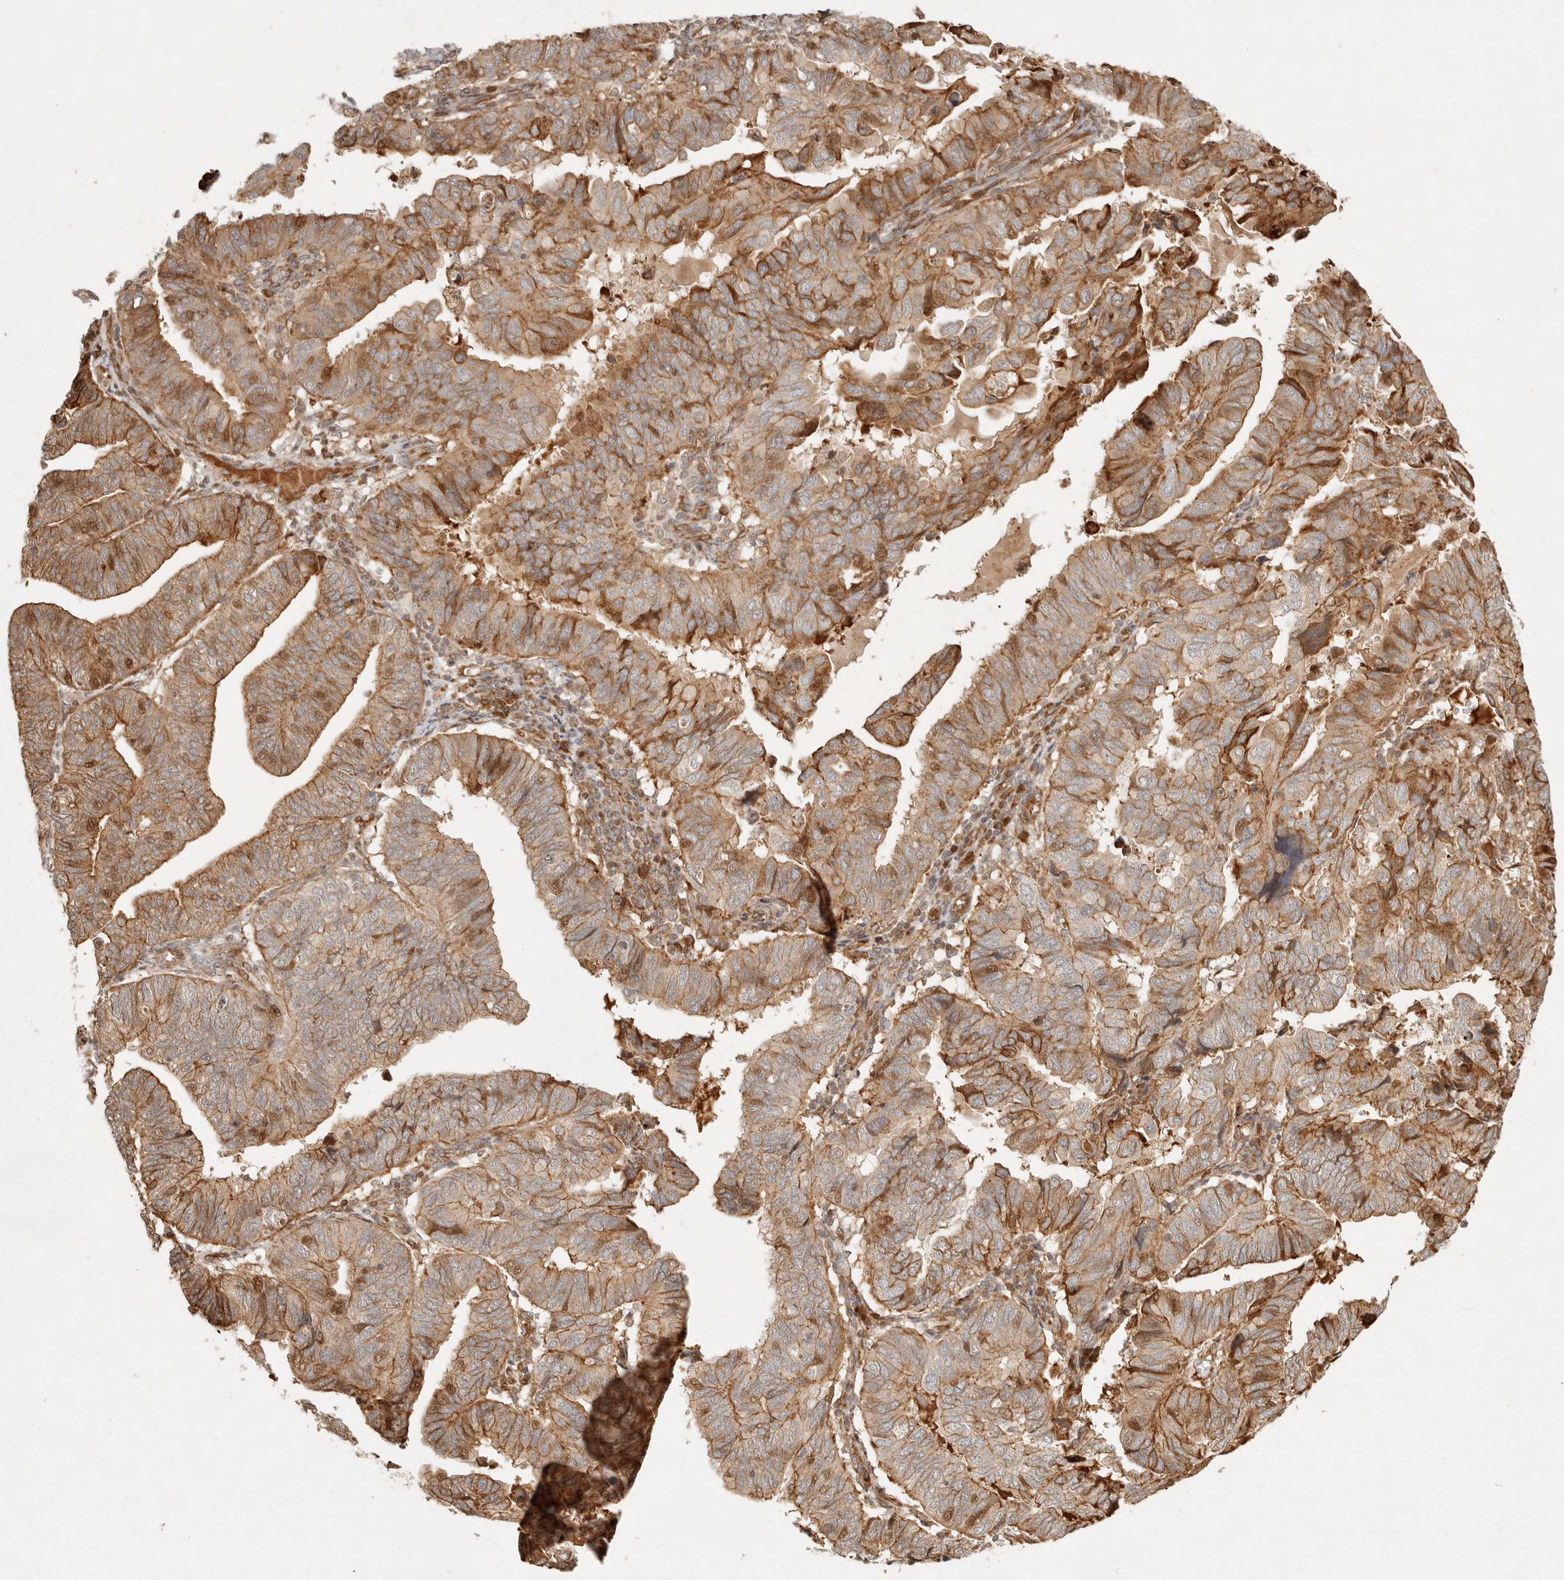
{"staining": {"intensity": "moderate", "quantity": ">75%", "location": "cytoplasmic/membranous"}, "tissue": "endometrial cancer", "cell_type": "Tumor cells", "image_type": "cancer", "snomed": [{"axis": "morphology", "description": "Adenocarcinoma, NOS"}, {"axis": "topography", "description": "Uterus"}], "caption": "About >75% of tumor cells in endometrial cancer show moderate cytoplasmic/membranous protein staining as visualized by brown immunohistochemical staining.", "gene": "KLHL38", "patient": {"sex": "female", "age": 77}}